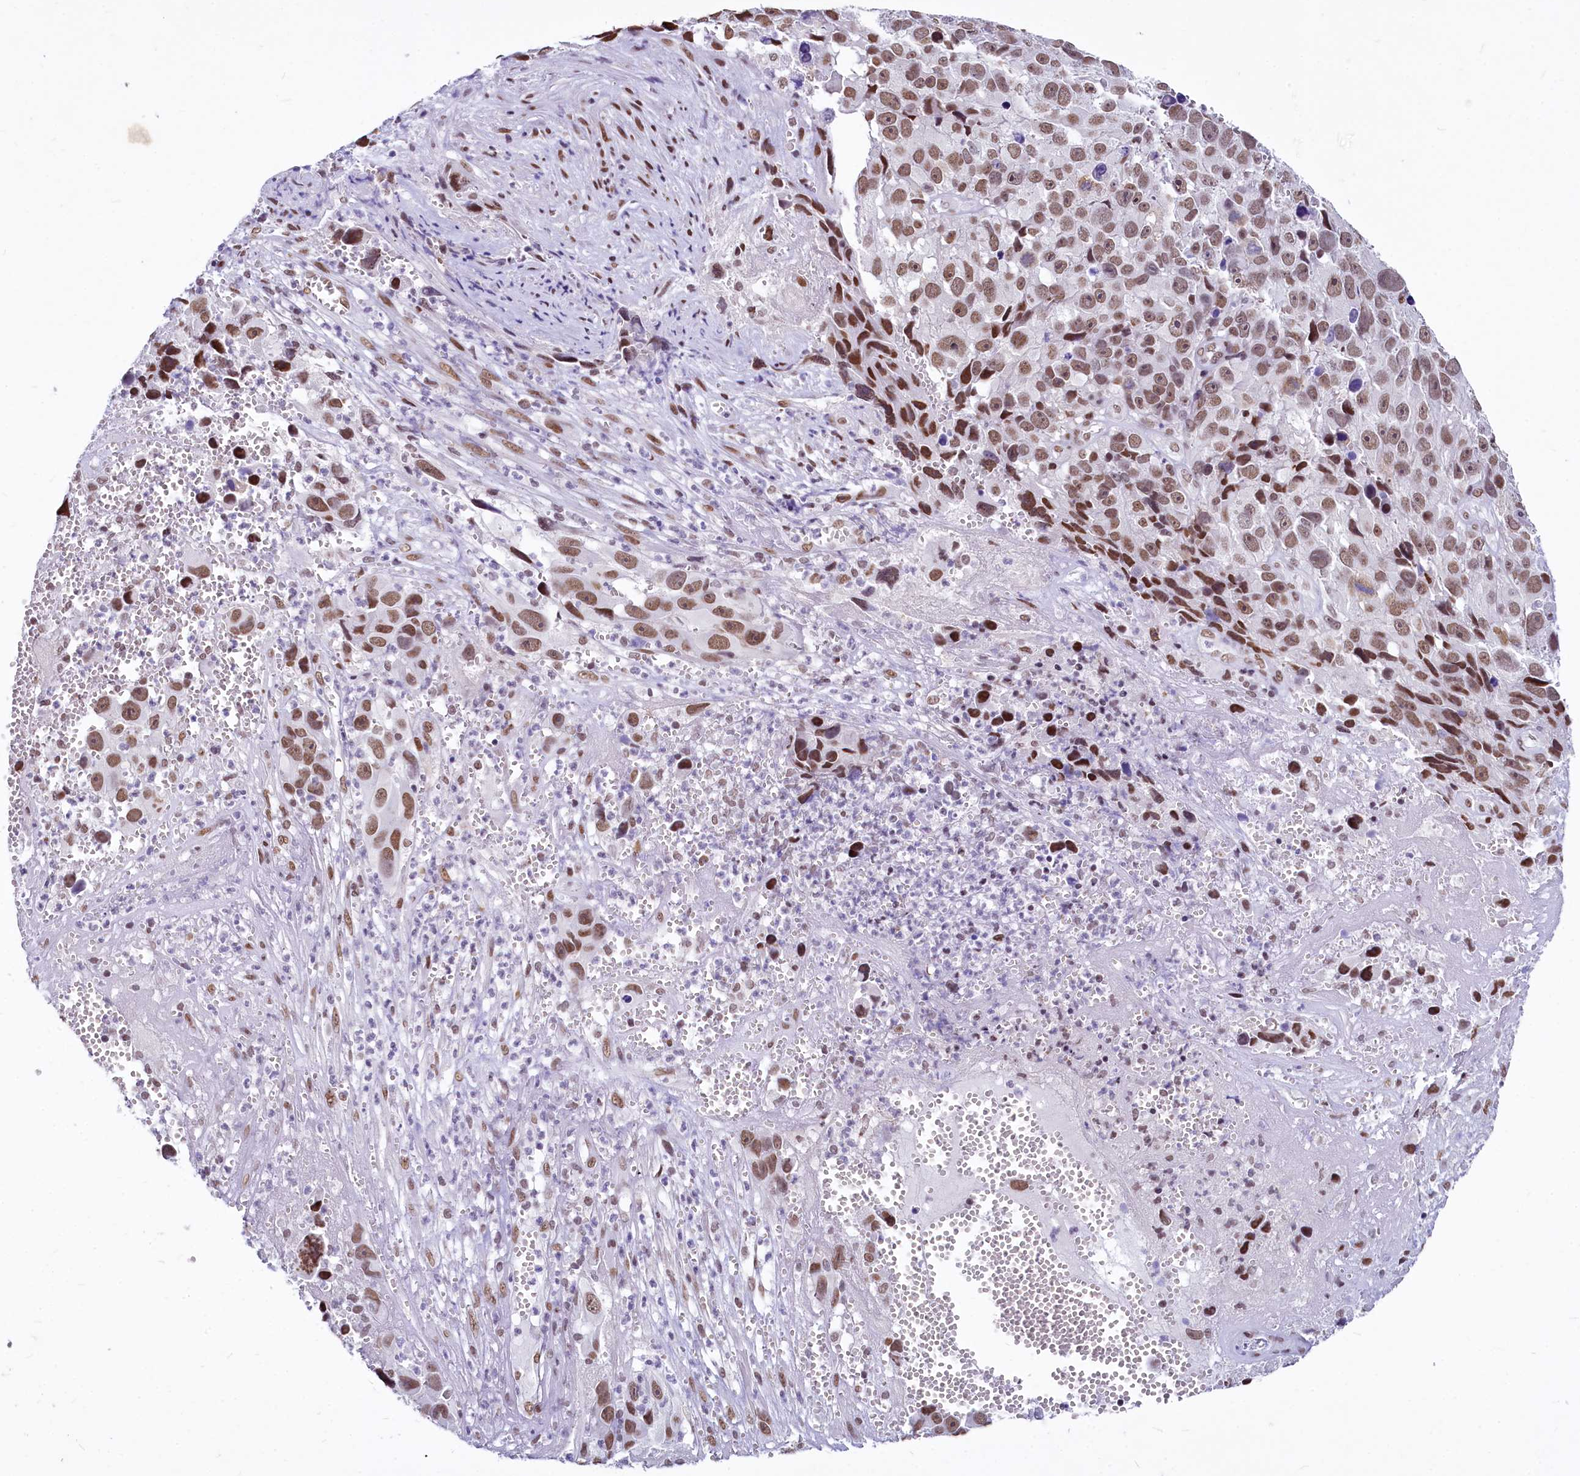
{"staining": {"intensity": "moderate", "quantity": ">75%", "location": "nuclear"}, "tissue": "melanoma", "cell_type": "Tumor cells", "image_type": "cancer", "snomed": [{"axis": "morphology", "description": "Malignant melanoma, NOS"}, {"axis": "topography", "description": "Skin"}], "caption": "This histopathology image exhibits immunohistochemistry (IHC) staining of human melanoma, with medium moderate nuclear staining in approximately >75% of tumor cells.", "gene": "PARPBP", "patient": {"sex": "male", "age": 84}}